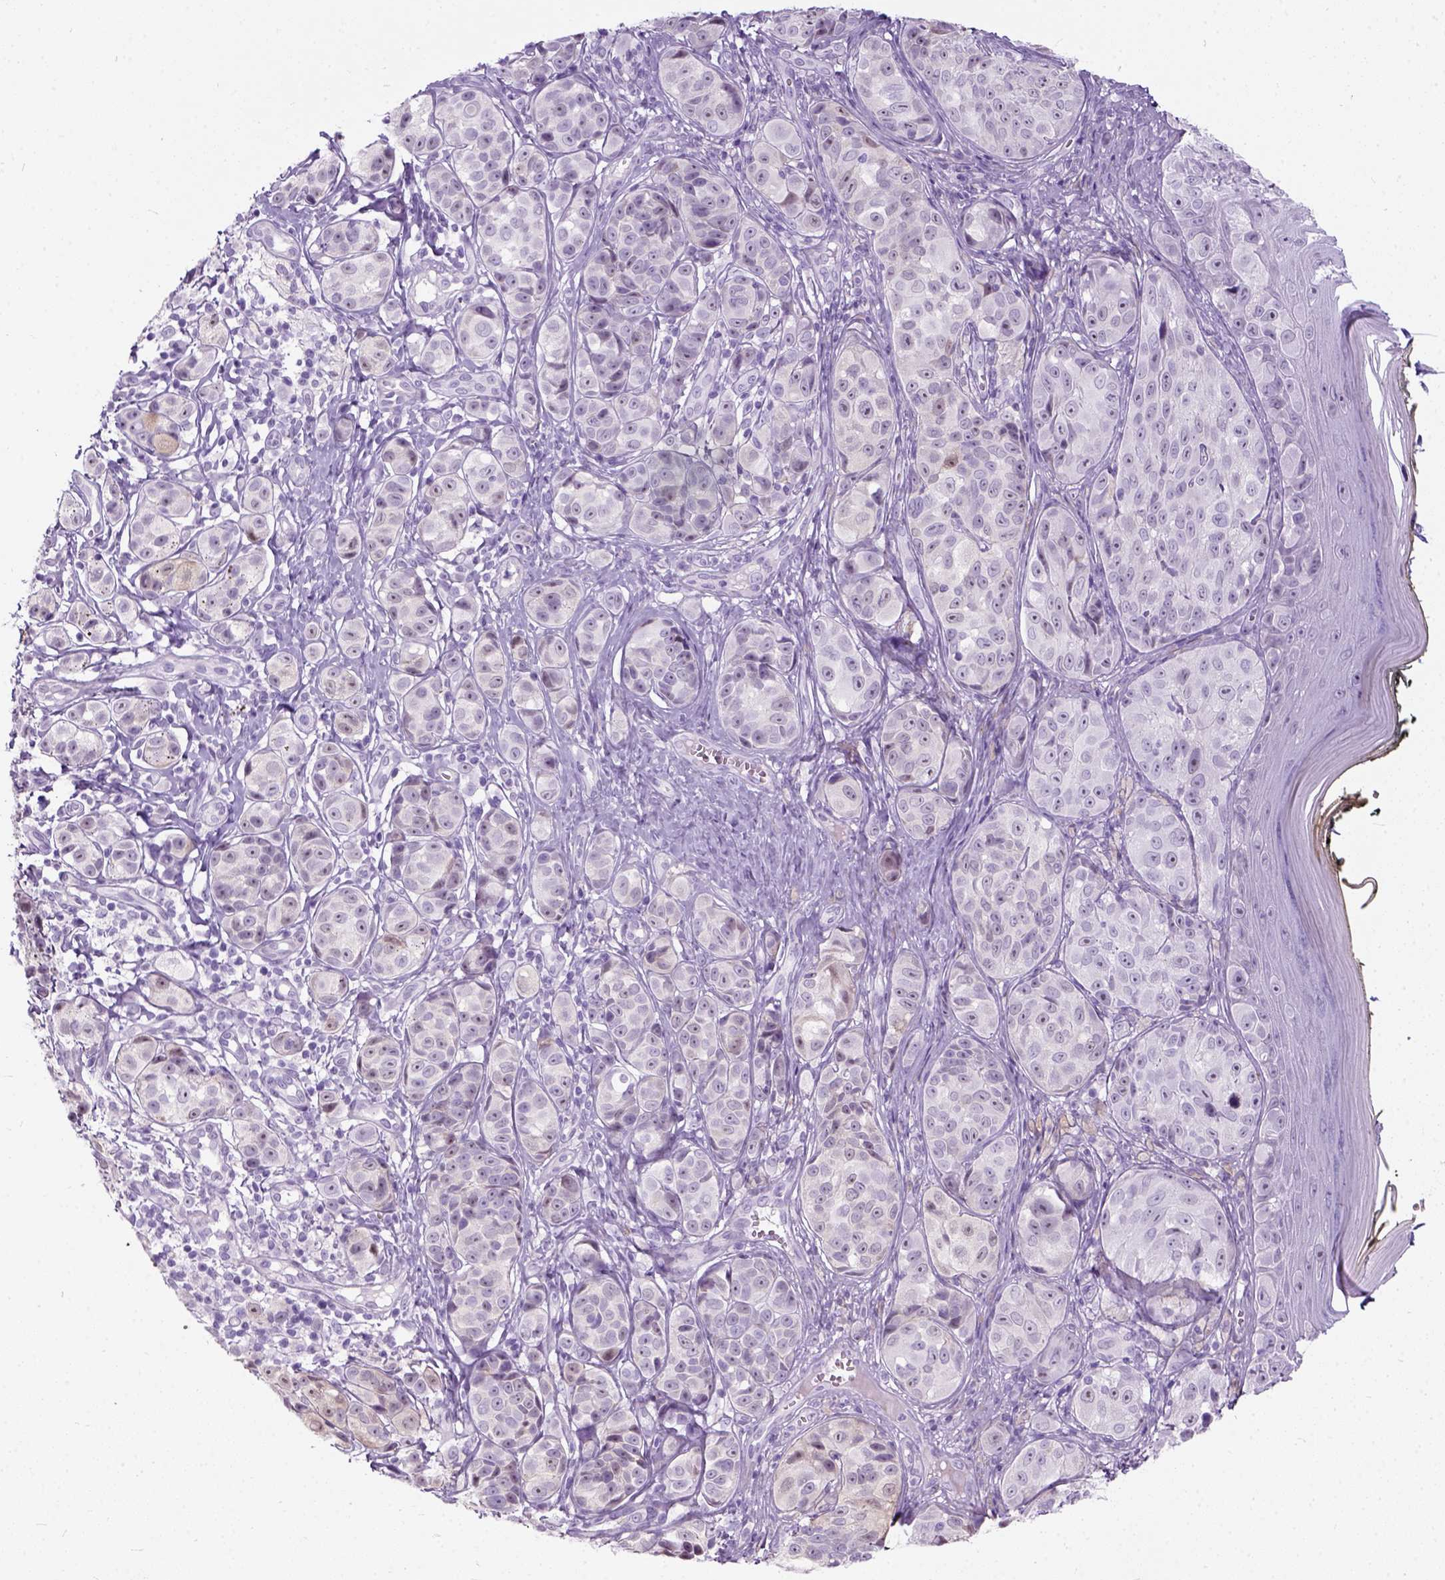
{"staining": {"intensity": "negative", "quantity": "none", "location": "none"}, "tissue": "melanoma", "cell_type": "Tumor cells", "image_type": "cancer", "snomed": [{"axis": "morphology", "description": "Malignant melanoma, NOS"}, {"axis": "topography", "description": "Skin"}], "caption": "A high-resolution image shows immunohistochemistry (IHC) staining of melanoma, which exhibits no significant staining in tumor cells.", "gene": "AXDND1", "patient": {"sex": "male", "age": 48}}